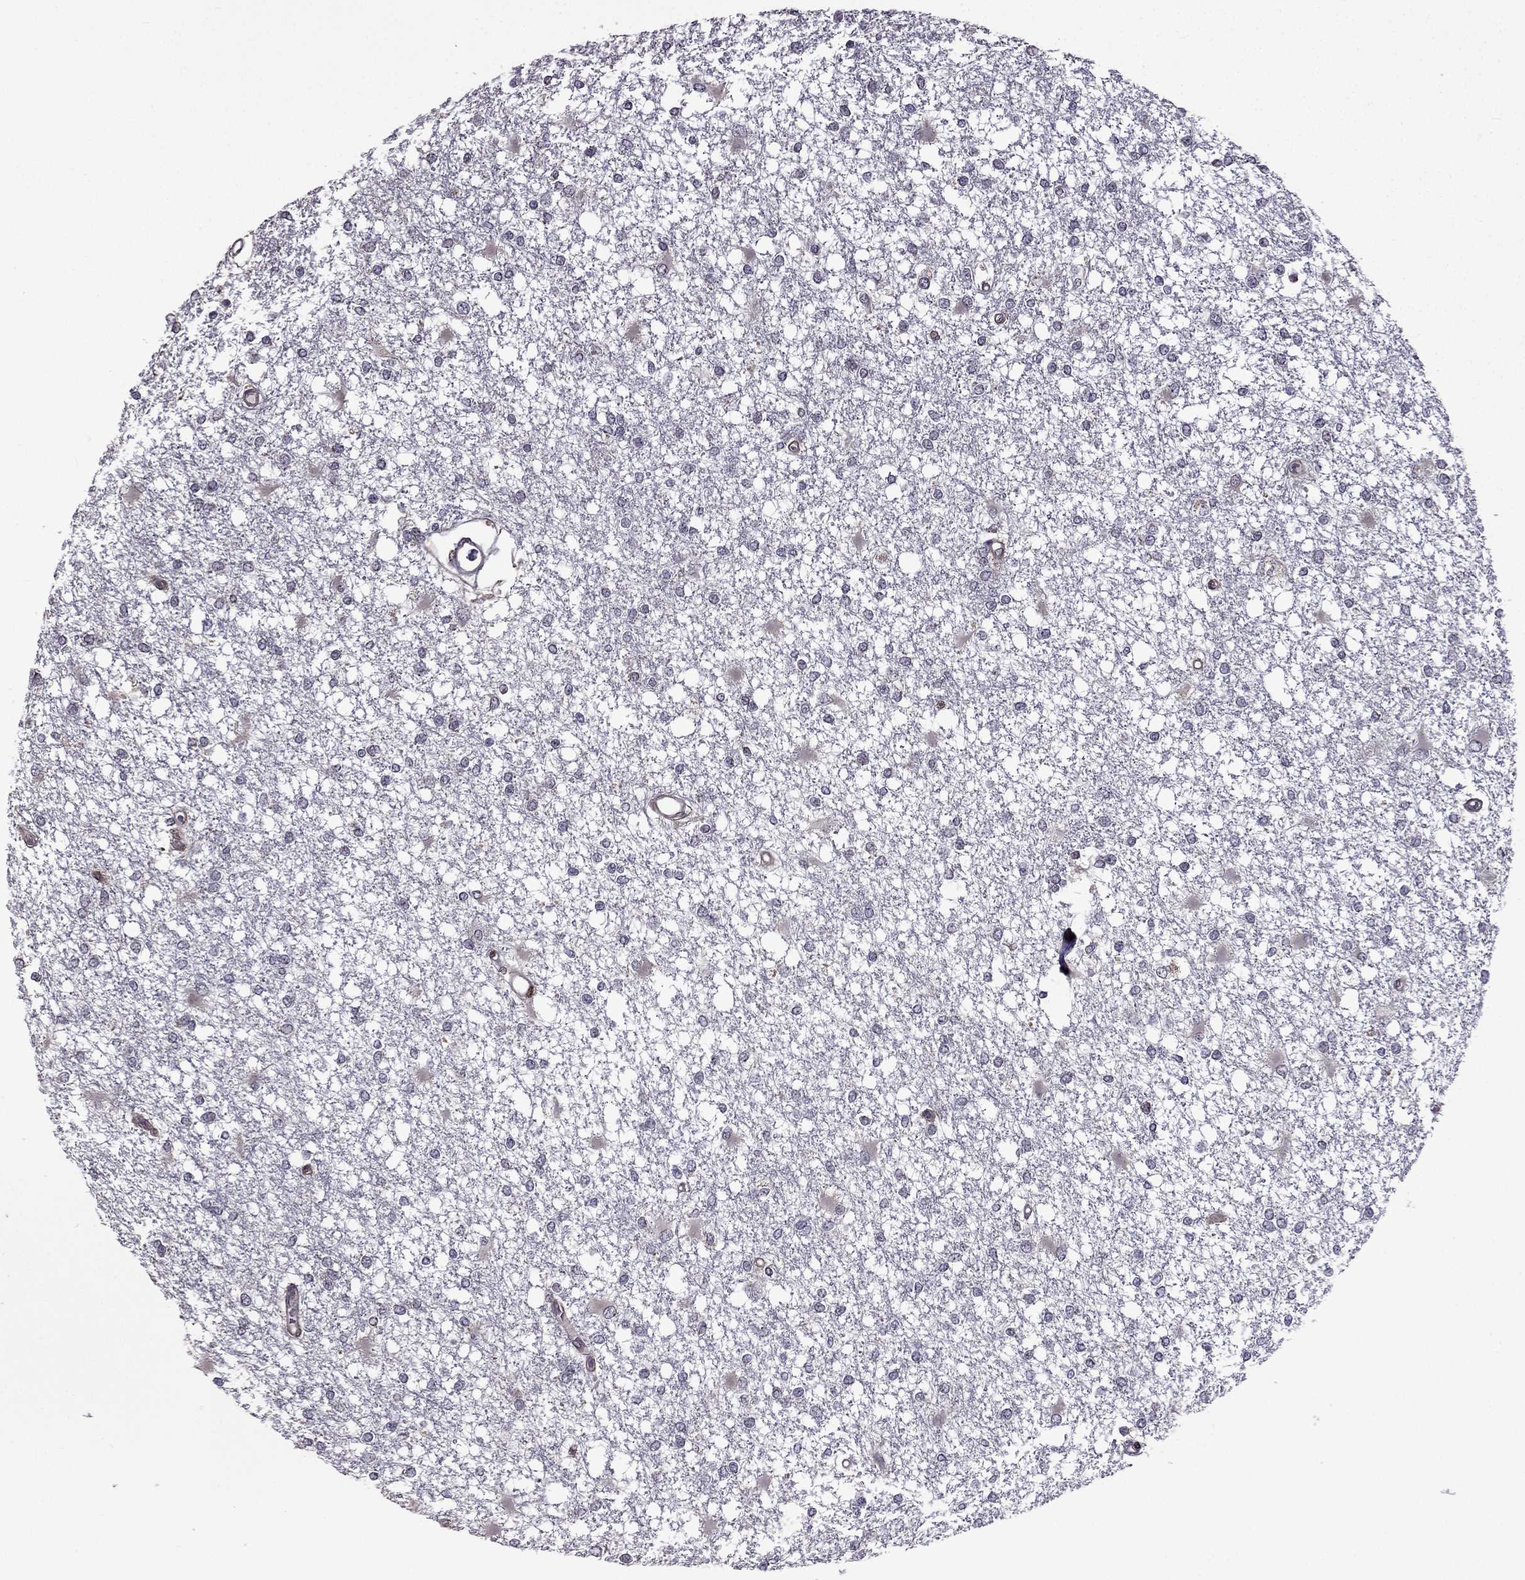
{"staining": {"intensity": "negative", "quantity": "none", "location": "none"}, "tissue": "glioma", "cell_type": "Tumor cells", "image_type": "cancer", "snomed": [{"axis": "morphology", "description": "Glioma, malignant, High grade"}, {"axis": "topography", "description": "Cerebral cortex"}], "caption": "A photomicrograph of glioma stained for a protein reveals no brown staining in tumor cells.", "gene": "IKBIP", "patient": {"sex": "male", "age": 79}}